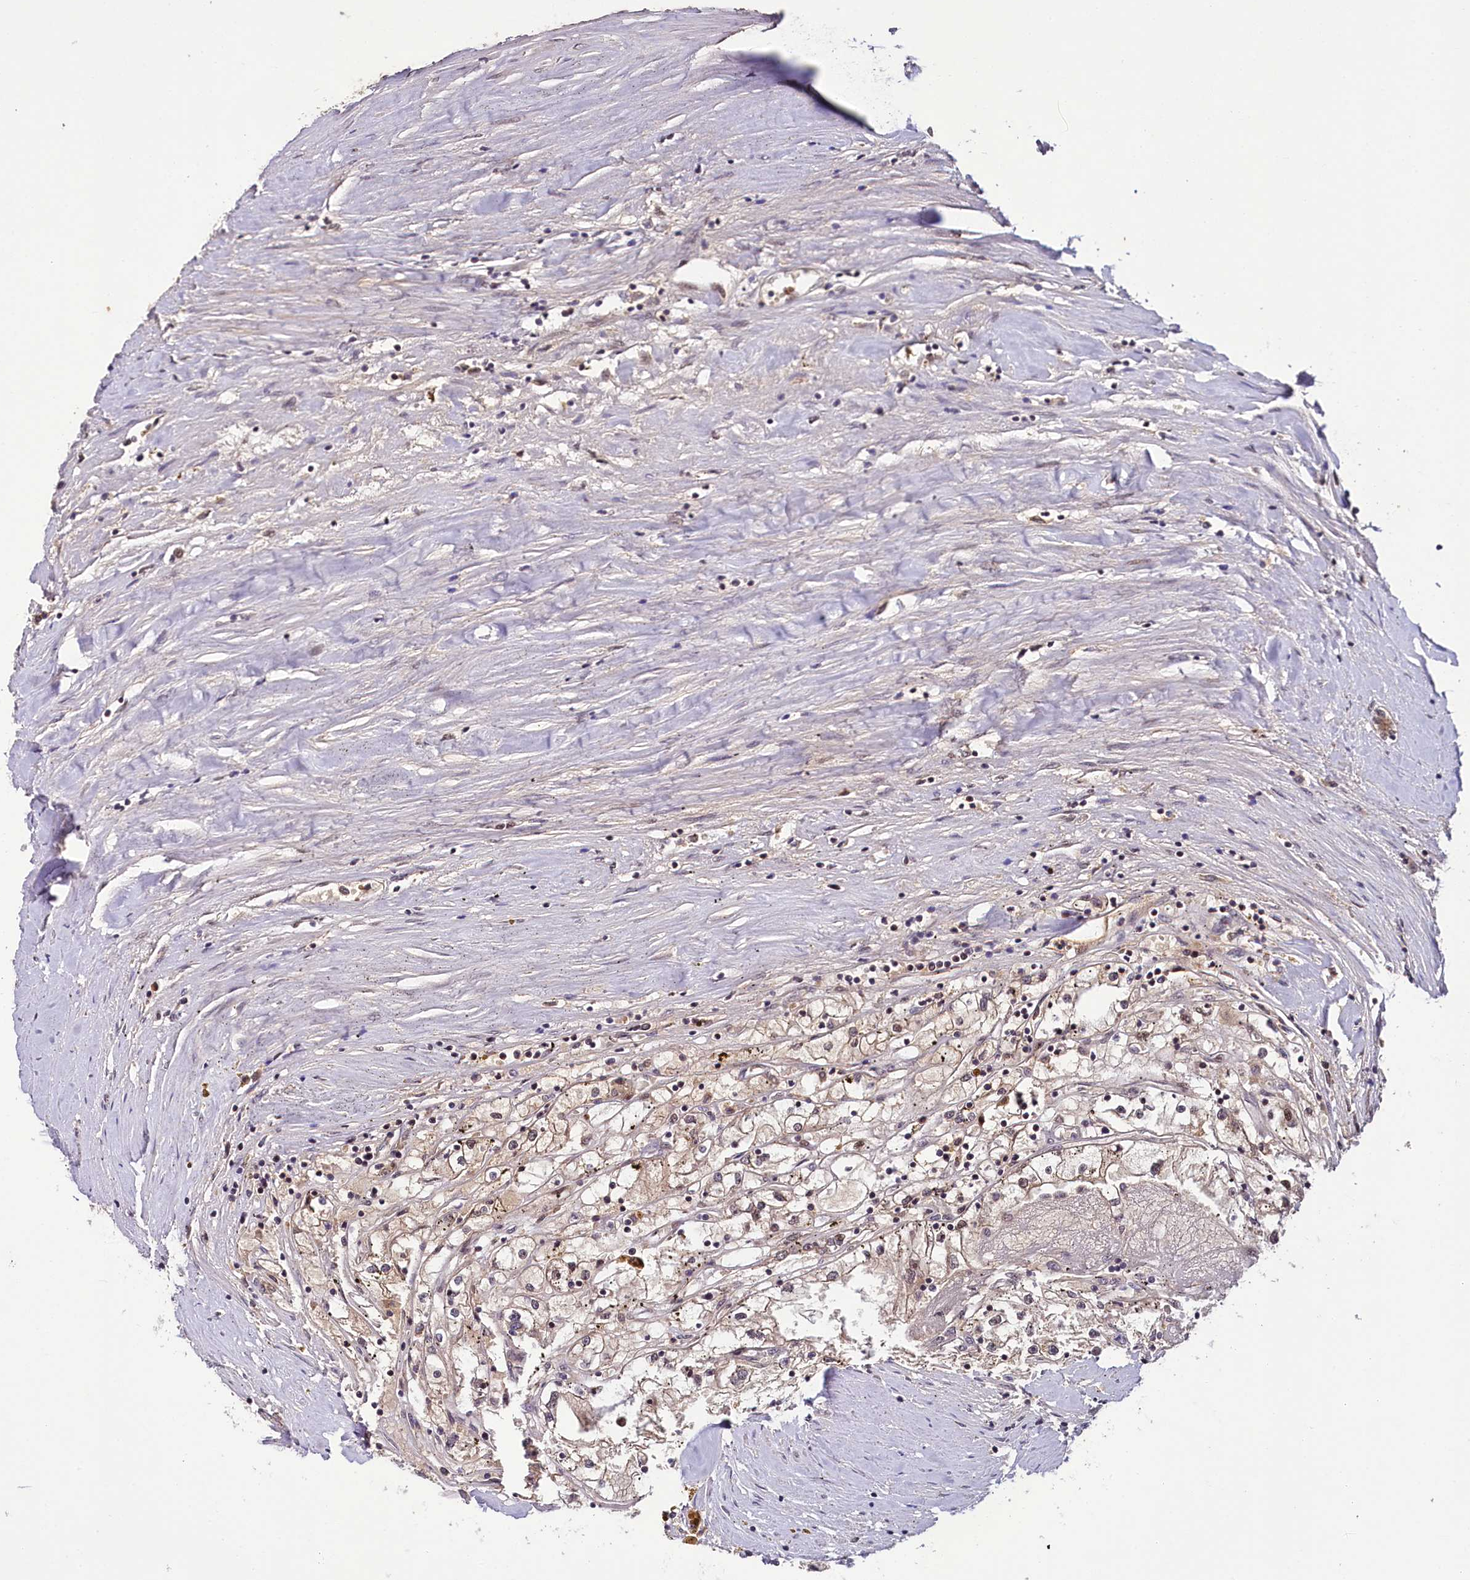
{"staining": {"intensity": "weak", "quantity": "<25%", "location": "cytoplasmic/membranous,nuclear"}, "tissue": "renal cancer", "cell_type": "Tumor cells", "image_type": "cancer", "snomed": [{"axis": "morphology", "description": "Adenocarcinoma, NOS"}, {"axis": "topography", "description": "Kidney"}], "caption": "The IHC image has no significant positivity in tumor cells of renal cancer tissue.", "gene": "N4BP2L1", "patient": {"sex": "male", "age": 56}}